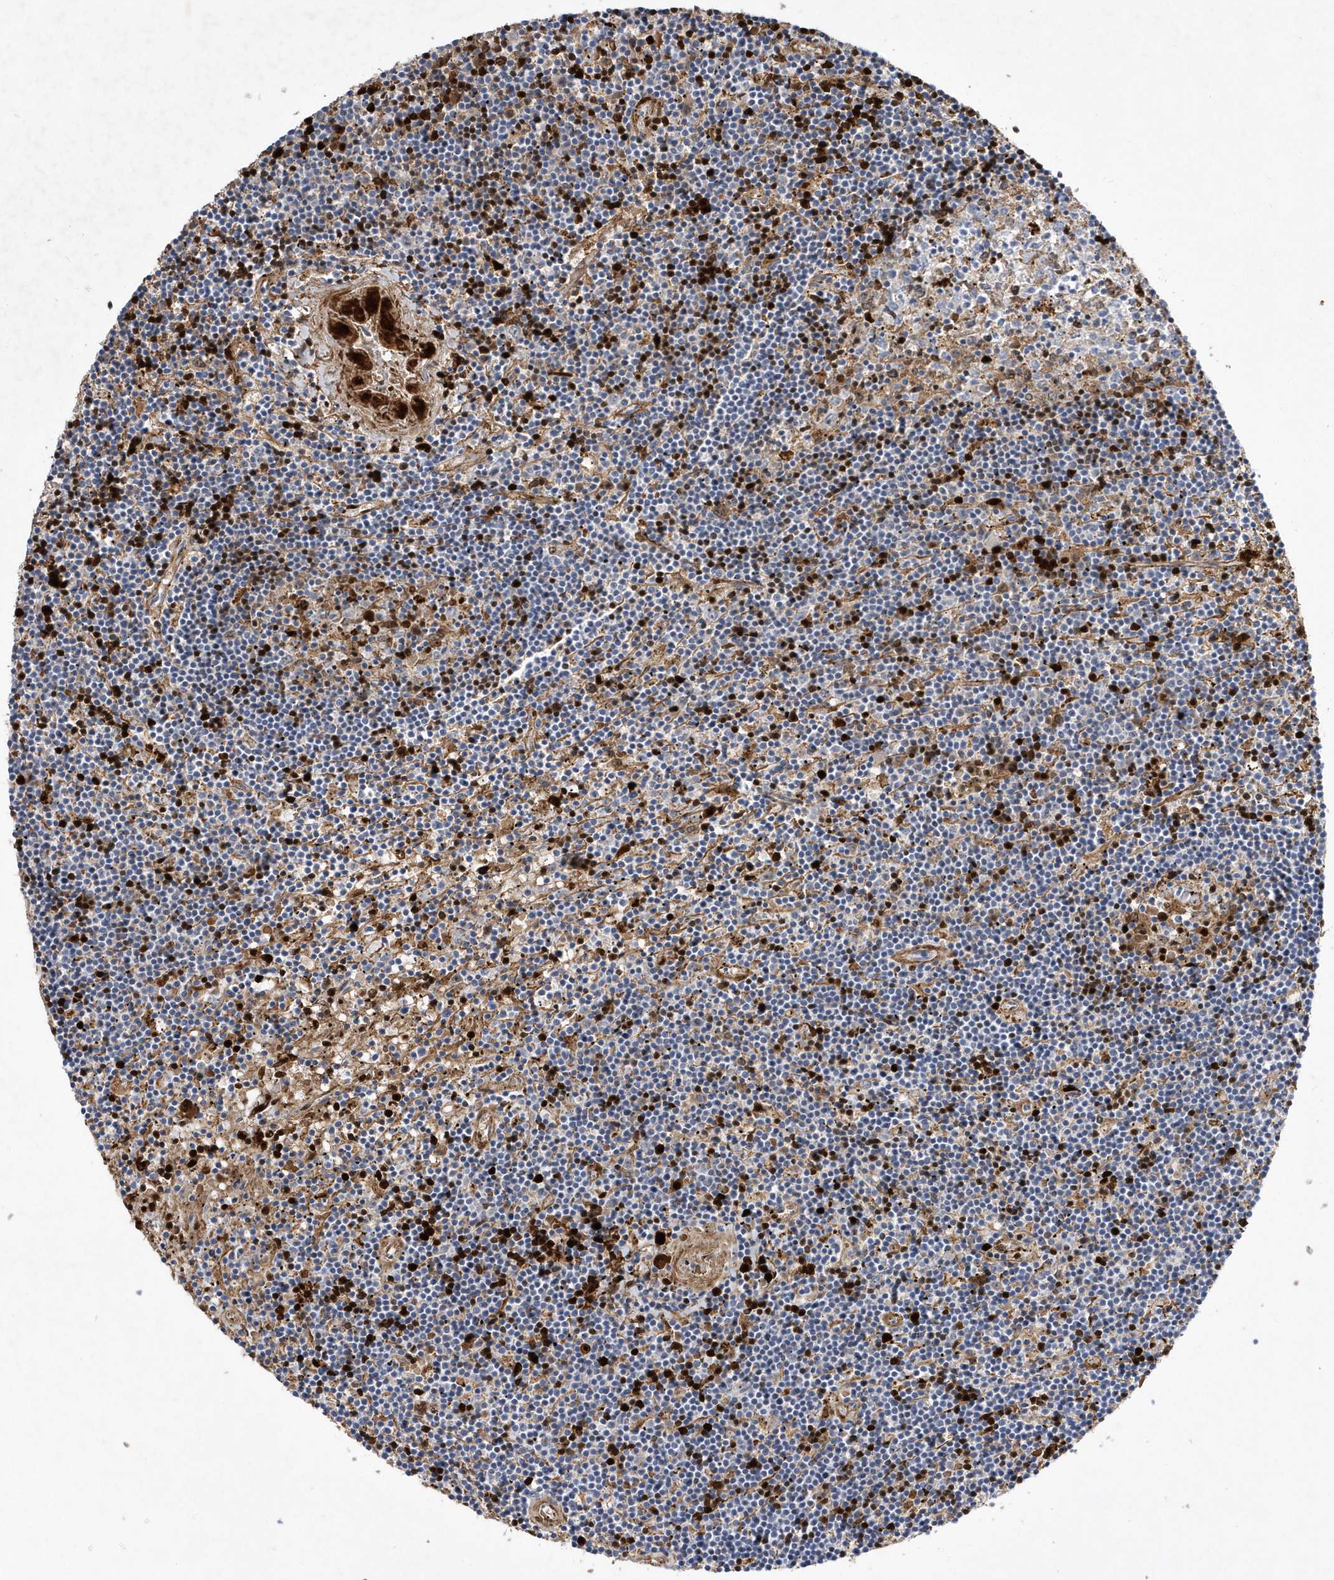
{"staining": {"intensity": "negative", "quantity": "none", "location": "none"}, "tissue": "lymphoma", "cell_type": "Tumor cells", "image_type": "cancer", "snomed": [{"axis": "morphology", "description": "Malignant lymphoma, non-Hodgkin's type, Low grade"}, {"axis": "topography", "description": "Spleen"}], "caption": "This is a image of IHC staining of lymphoma, which shows no positivity in tumor cells. Brightfield microscopy of IHC stained with DAB (brown) and hematoxylin (blue), captured at high magnification.", "gene": "ZNF875", "patient": {"sex": "male", "age": 76}}